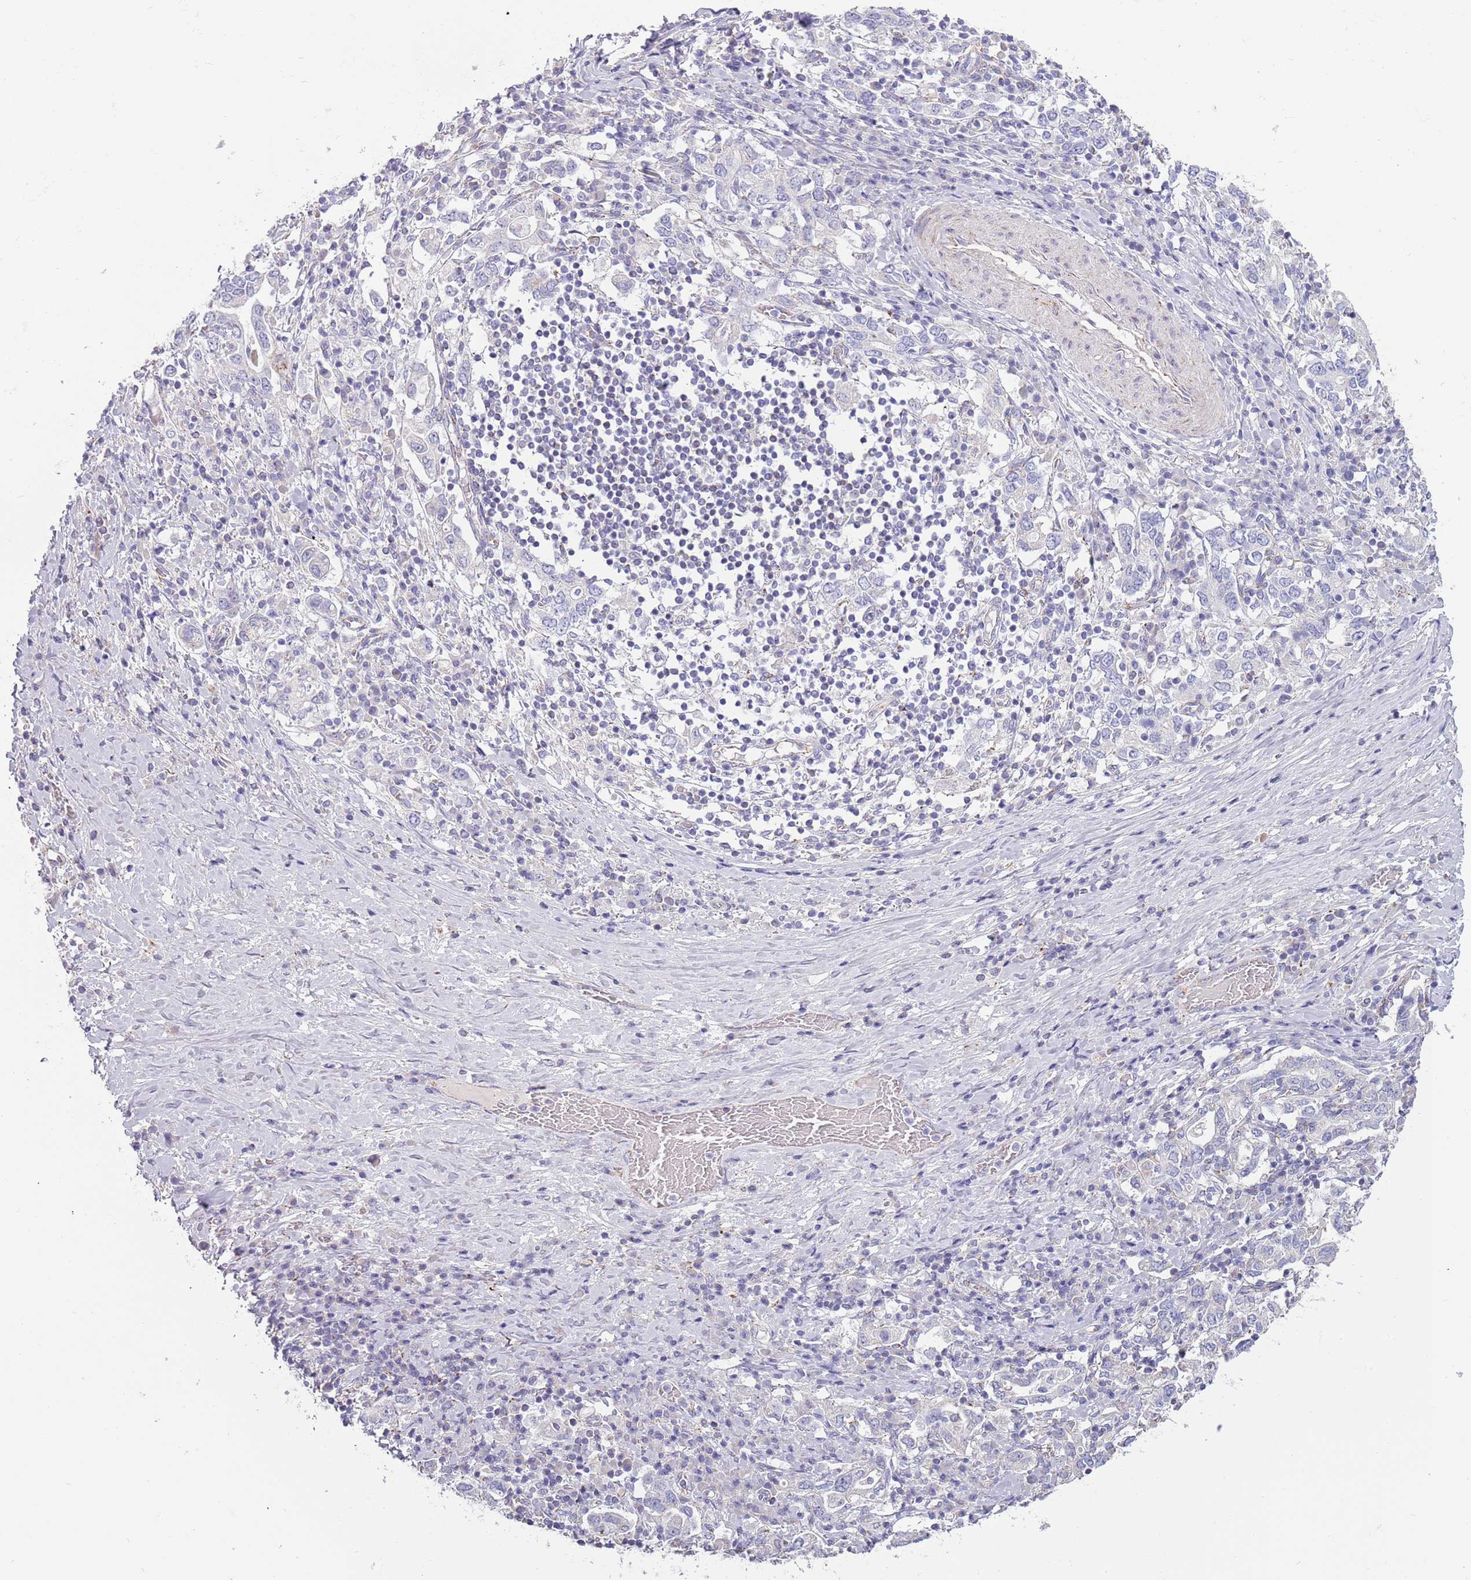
{"staining": {"intensity": "negative", "quantity": "none", "location": "none"}, "tissue": "stomach cancer", "cell_type": "Tumor cells", "image_type": "cancer", "snomed": [{"axis": "morphology", "description": "Adenocarcinoma, NOS"}, {"axis": "topography", "description": "Stomach, upper"}, {"axis": "topography", "description": "Stomach"}], "caption": "High power microscopy histopathology image of an immunohistochemistry micrograph of stomach cancer (adenocarcinoma), revealing no significant expression in tumor cells. Brightfield microscopy of IHC stained with DAB (brown) and hematoxylin (blue), captured at high magnification.", "gene": "RNF222", "patient": {"sex": "male", "age": 62}}